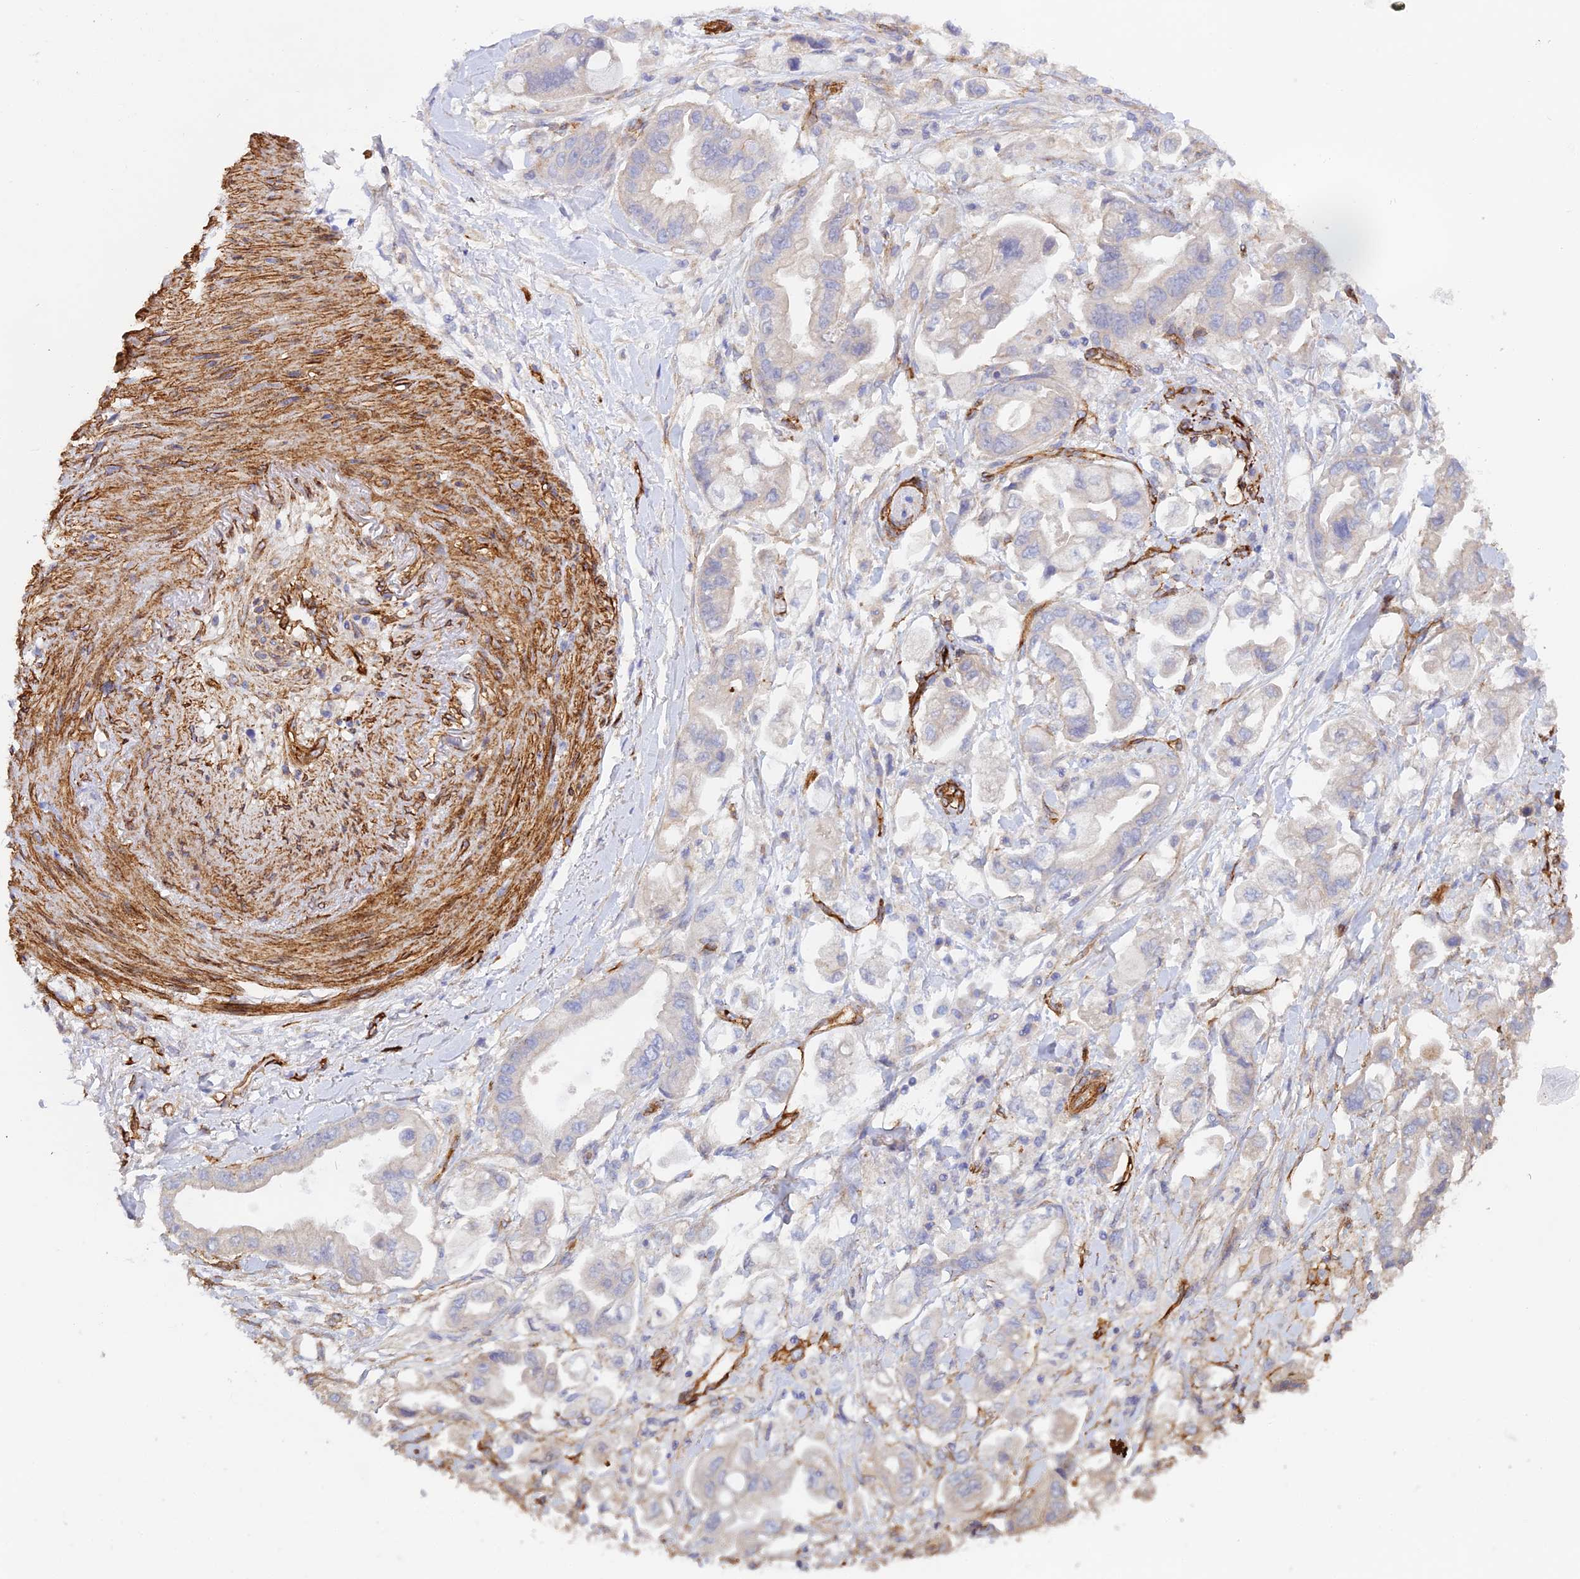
{"staining": {"intensity": "negative", "quantity": "none", "location": "none"}, "tissue": "stomach cancer", "cell_type": "Tumor cells", "image_type": "cancer", "snomed": [{"axis": "morphology", "description": "Adenocarcinoma, NOS"}, {"axis": "topography", "description": "Stomach"}], "caption": "Protein analysis of stomach cancer exhibits no significant expression in tumor cells.", "gene": "MYO9A", "patient": {"sex": "male", "age": 62}}